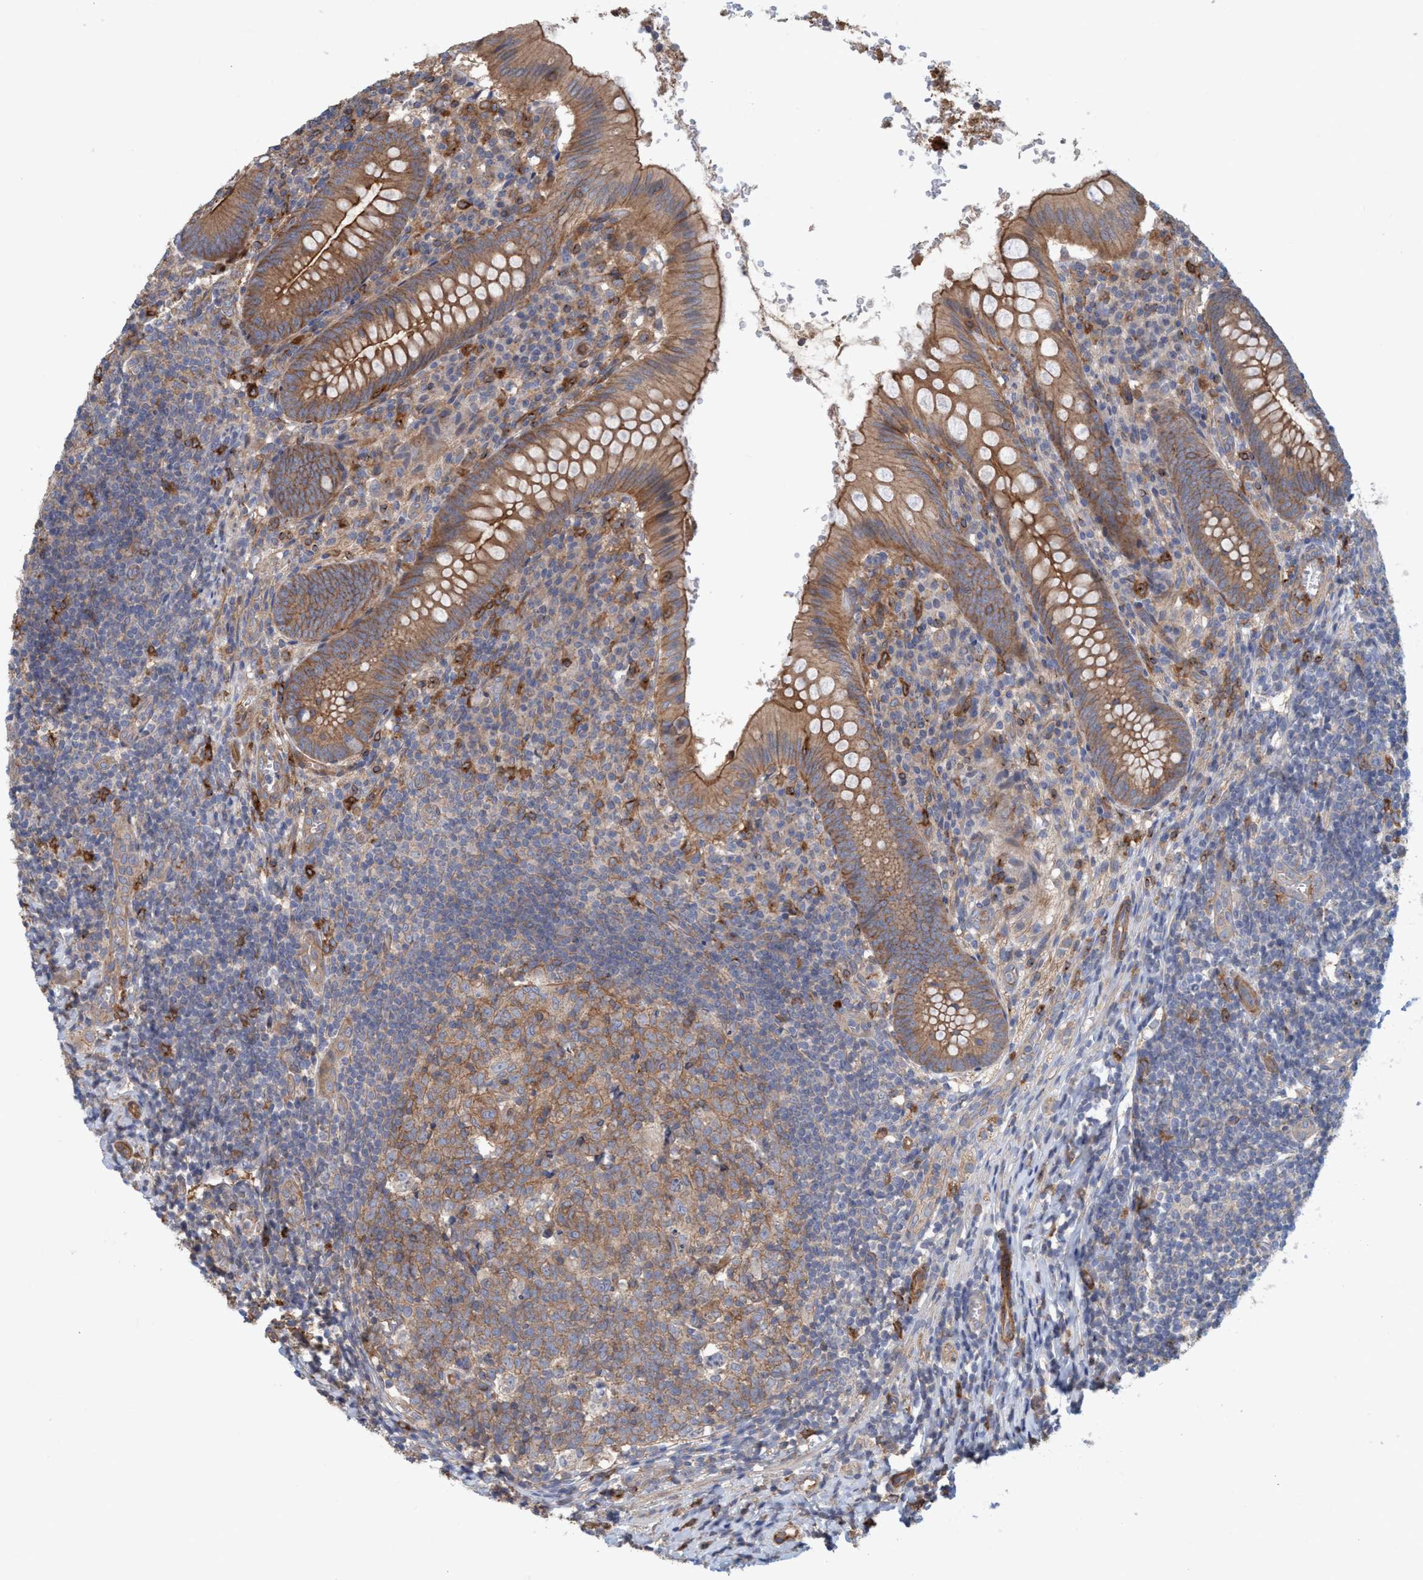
{"staining": {"intensity": "strong", "quantity": ">75%", "location": "cytoplasmic/membranous"}, "tissue": "appendix", "cell_type": "Glandular cells", "image_type": "normal", "snomed": [{"axis": "morphology", "description": "Normal tissue, NOS"}, {"axis": "topography", "description": "Appendix"}], "caption": "Protein staining by immunohistochemistry (IHC) shows strong cytoplasmic/membranous staining in about >75% of glandular cells in unremarkable appendix.", "gene": "SPECC1", "patient": {"sex": "male", "age": 8}}